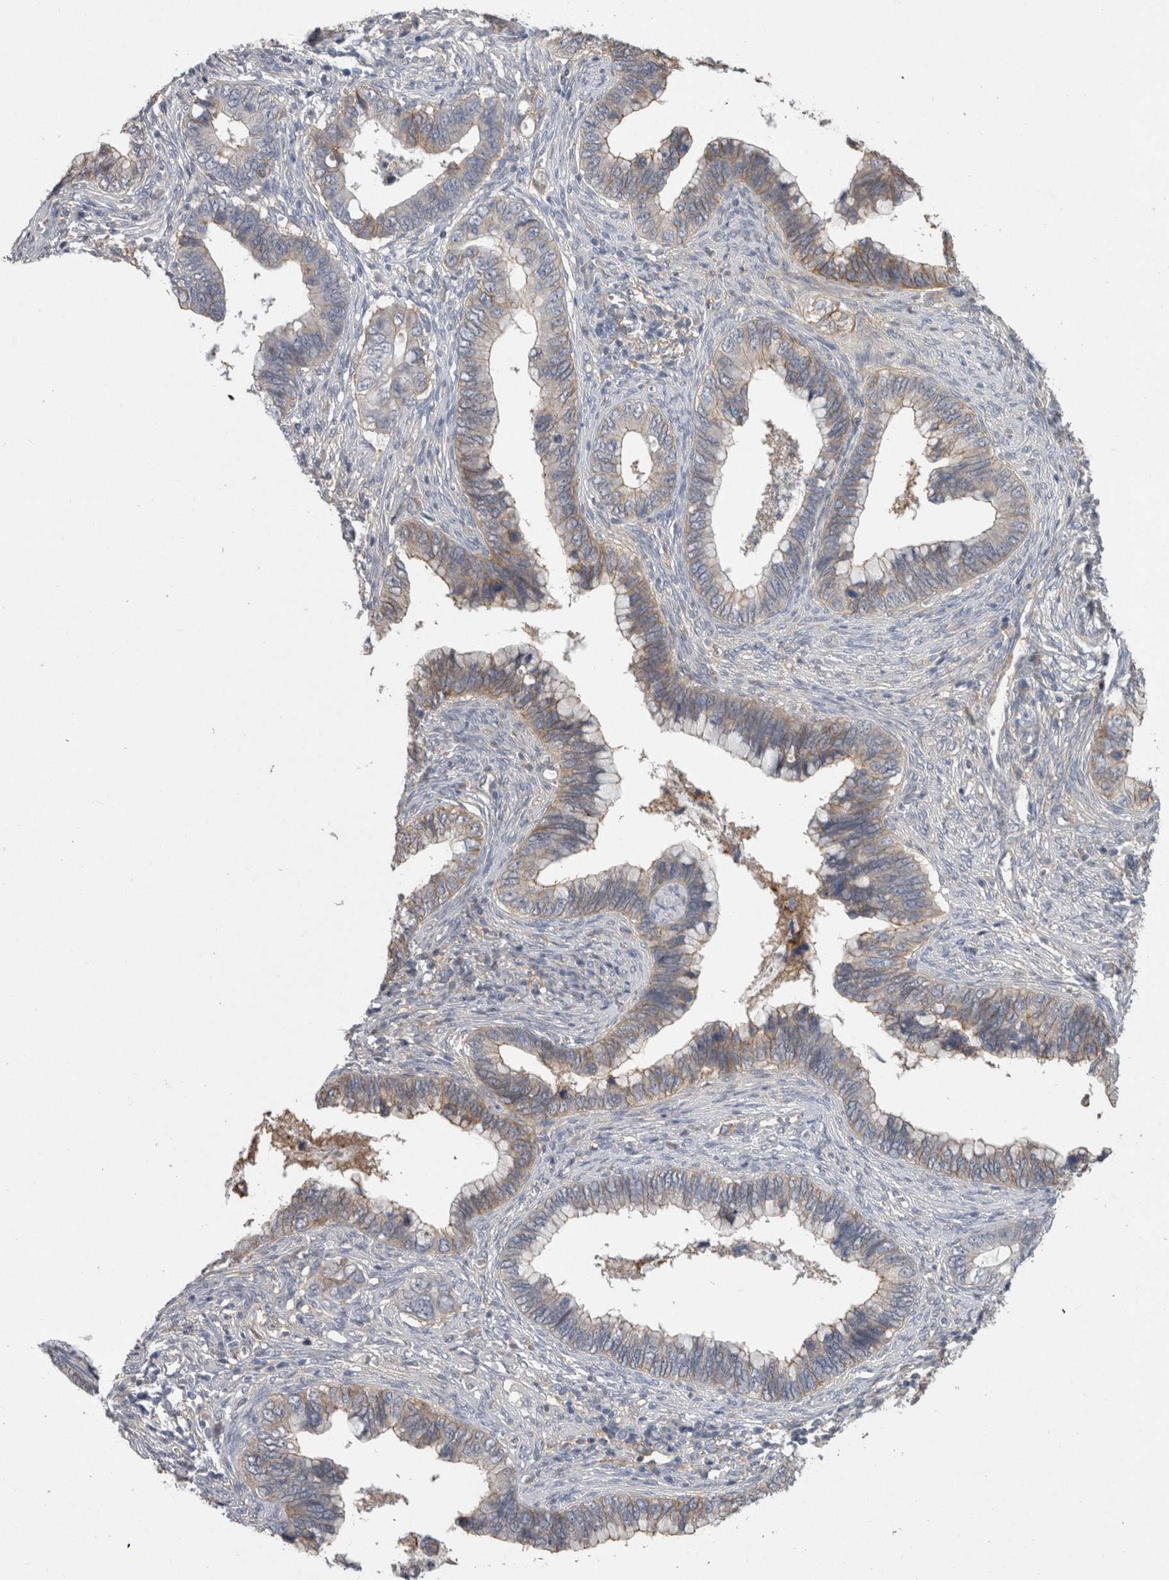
{"staining": {"intensity": "weak", "quantity": "25%-75%", "location": "cytoplasmic/membranous"}, "tissue": "cervical cancer", "cell_type": "Tumor cells", "image_type": "cancer", "snomed": [{"axis": "morphology", "description": "Adenocarcinoma, NOS"}, {"axis": "topography", "description": "Cervix"}], "caption": "Immunohistochemistry (IHC) of adenocarcinoma (cervical) demonstrates low levels of weak cytoplasmic/membranous expression in about 25%-75% of tumor cells.", "gene": "NECTIN2", "patient": {"sex": "female", "age": 44}}